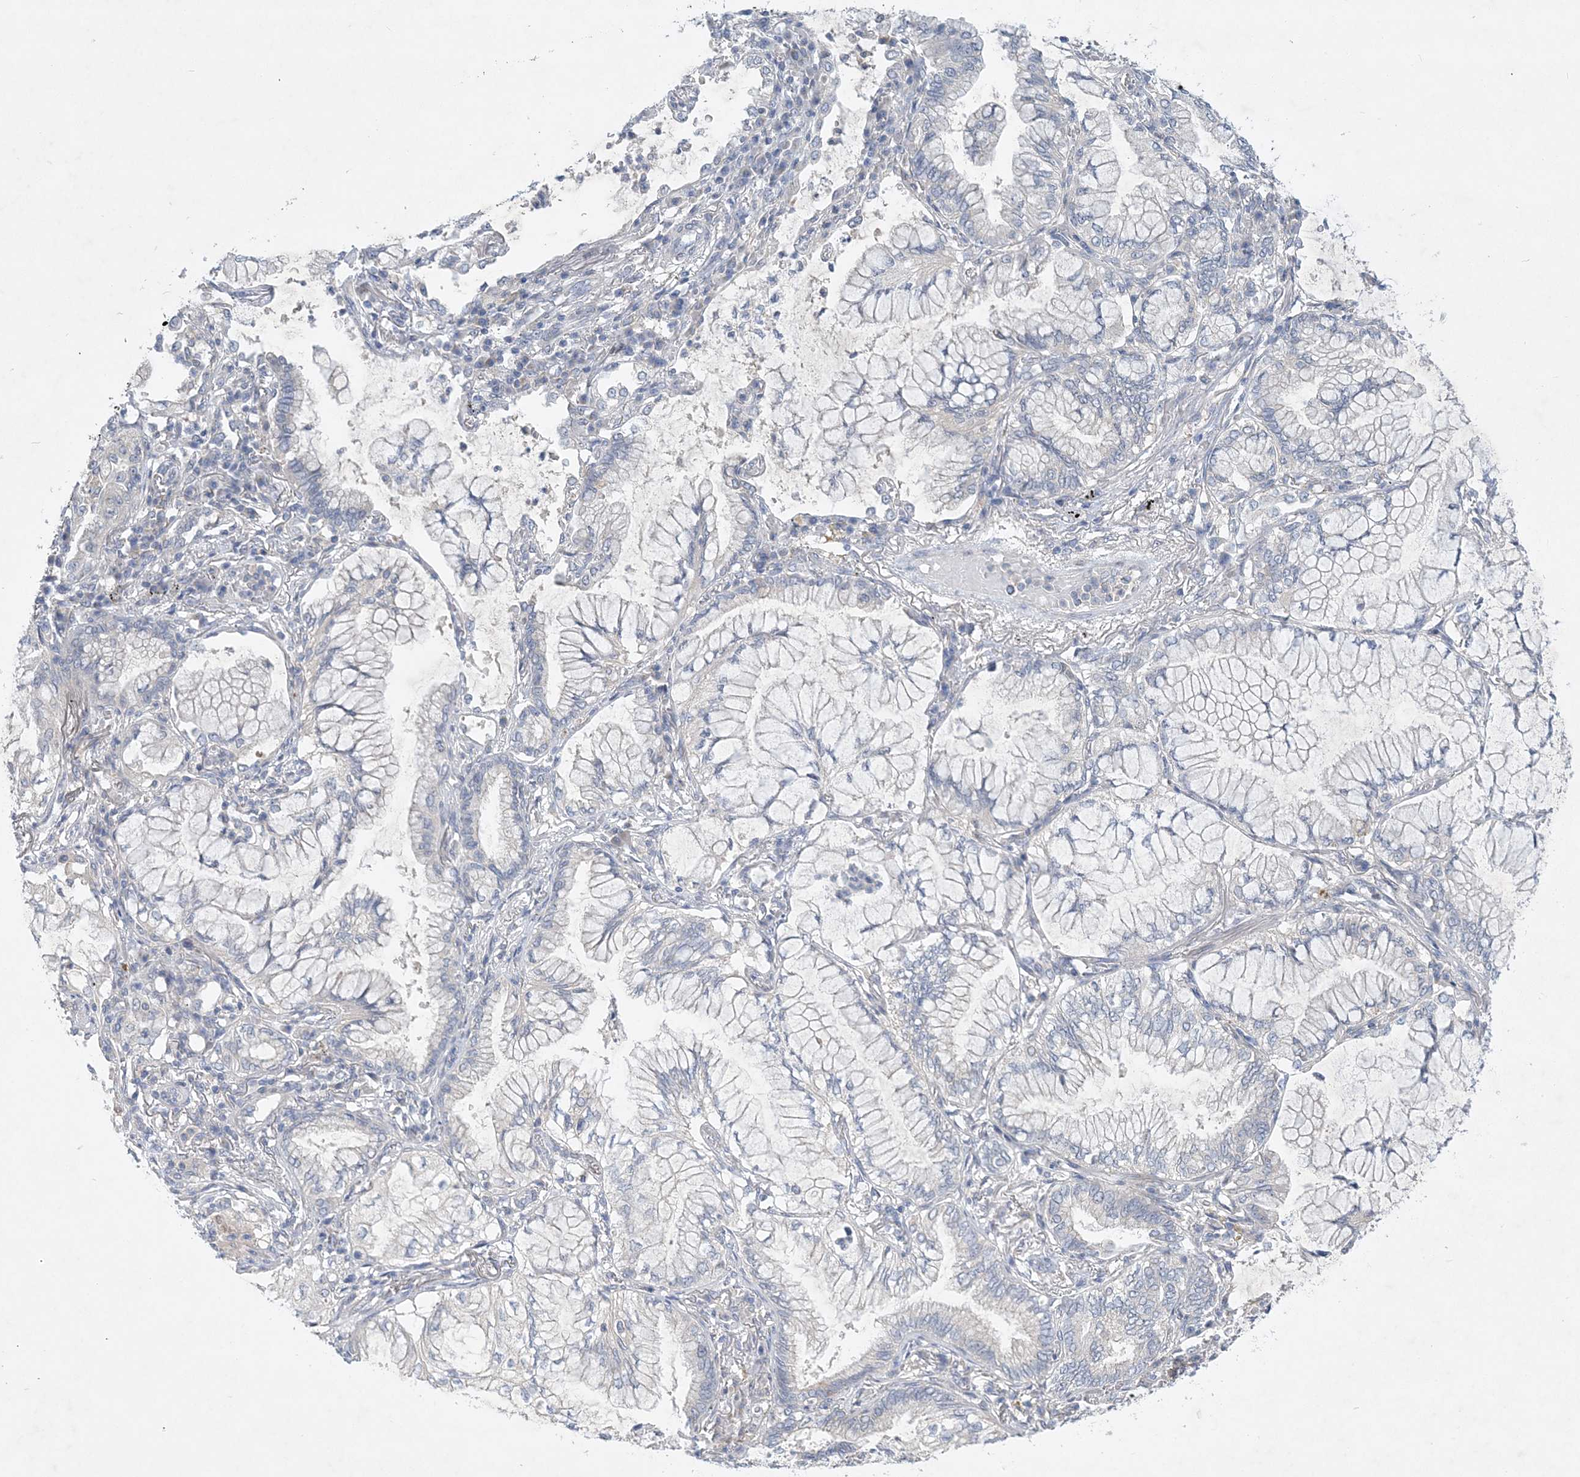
{"staining": {"intensity": "negative", "quantity": "none", "location": "none"}, "tissue": "lung cancer", "cell_type": "Tumor cells", "image_type": "cancer", "snomed": [{"axis": "morphology", "description": "Adenocarcinoma, NOS"}, {"axis": "topography", "description": "Lung"}], "caption": "Tumor cells are negative for protein expression in human lung adenocarcinoma.", "gene": "ANKRD35", "patient": {"sex": "female", "age": 70}}